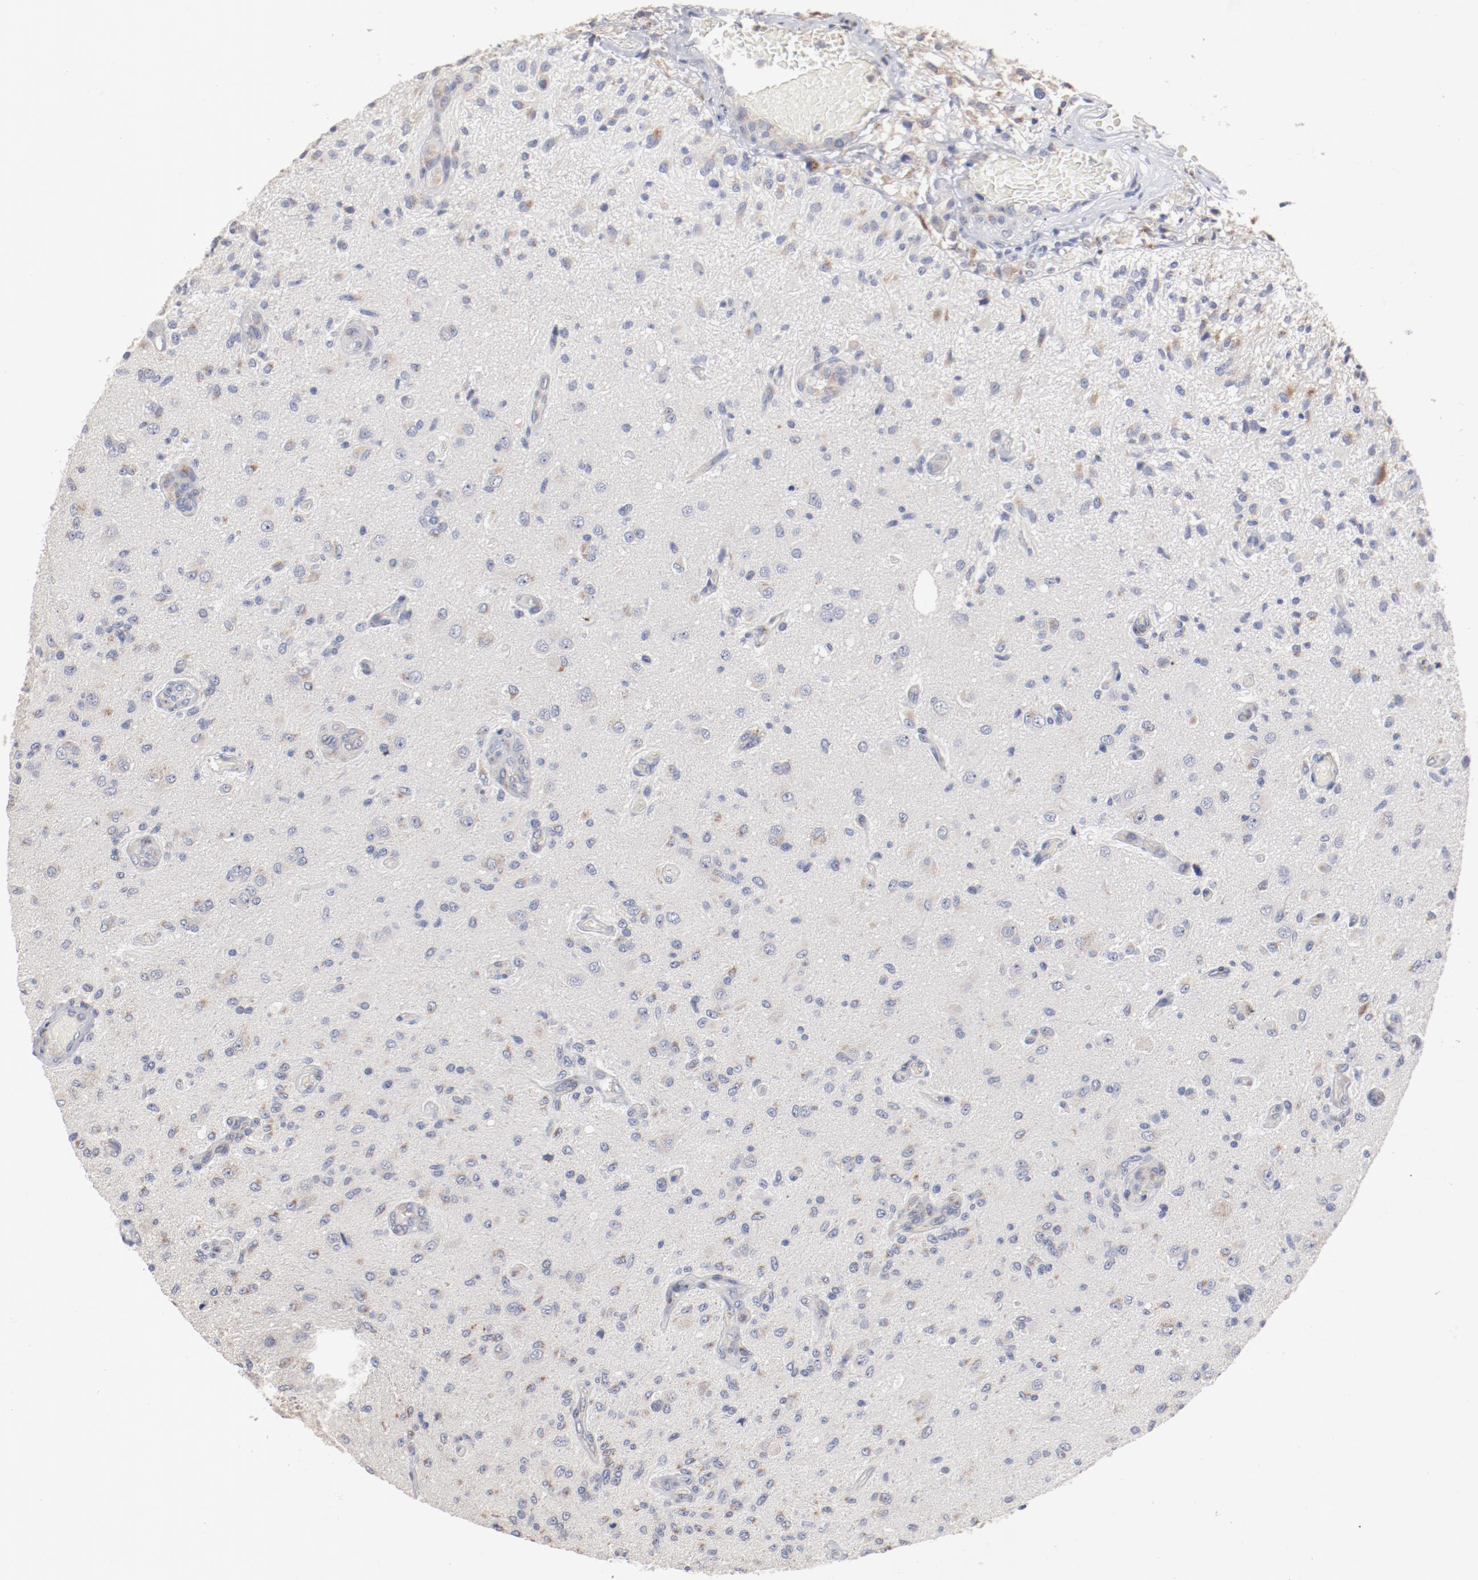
{"staining": {"intensity": "weak", "quantity": "25%-75%", "location": "cytoplasmic/membranous"}, "tissue": "glioma", "cell_type": "Tumor cells", "image_type": "cancer", "snomed": [{"axis": "morphology", "description": "Normal tissue, NOS"}, {"axis": "morphology", "description": "Glioma, malignant, High grade"}, {"axis": "topography", "description": "Cerebral cortex"}], "caption": "DAB (3,3'-diaminobenzidine) immunohistochemical staining of human malignant glioma (high-grade) displays weak cytoplasmic/membranous protein positivity in approximately 25%-75% of tumor cells. Using DAB (brown) and hematoxylin (blue) stains, captured at high magnification using brightfield microscopy.", "gene": "AK7", "patient": {"sex": "male", "age": 77}}